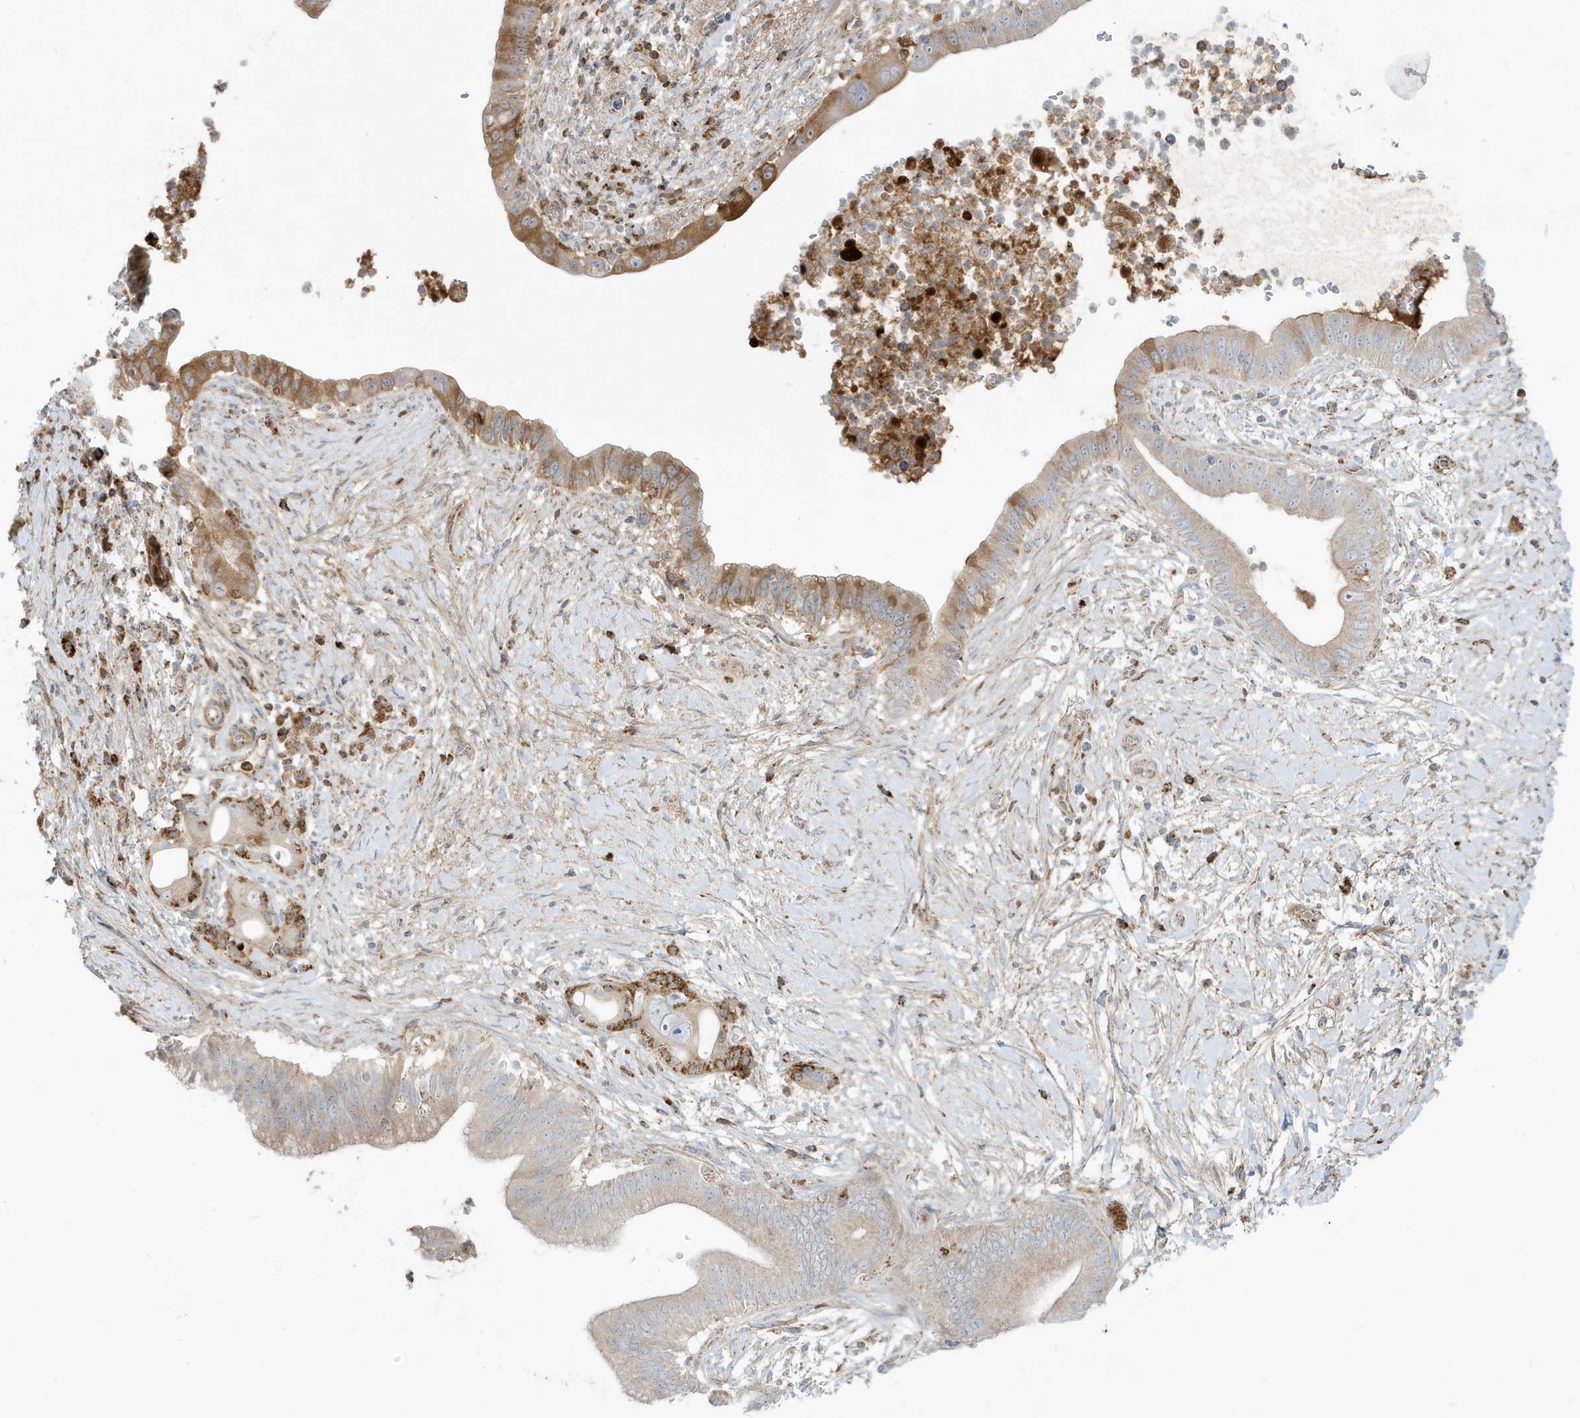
{"staining": {"intensity": "moderate", "quantity": "25%-75%", "location": "cytoplasmic/membranous"}, "tissue": "pancreatic cancer", "cell_type": "Tumor cells", "image_type": "cancer", "snomed": [{"axis": "morphology", "description": "Adenocarcinoma, NOS"}, {"axis": "topography", "description": "Pancreas"}], "caption": "Tumor cells display moderate cytoplasmic/membranous expression in about 25%-75% of cells in adenocarcinoma (pancreatic).", "gene": "IFT57", "patient": {"sex": "male", "age": 68}}